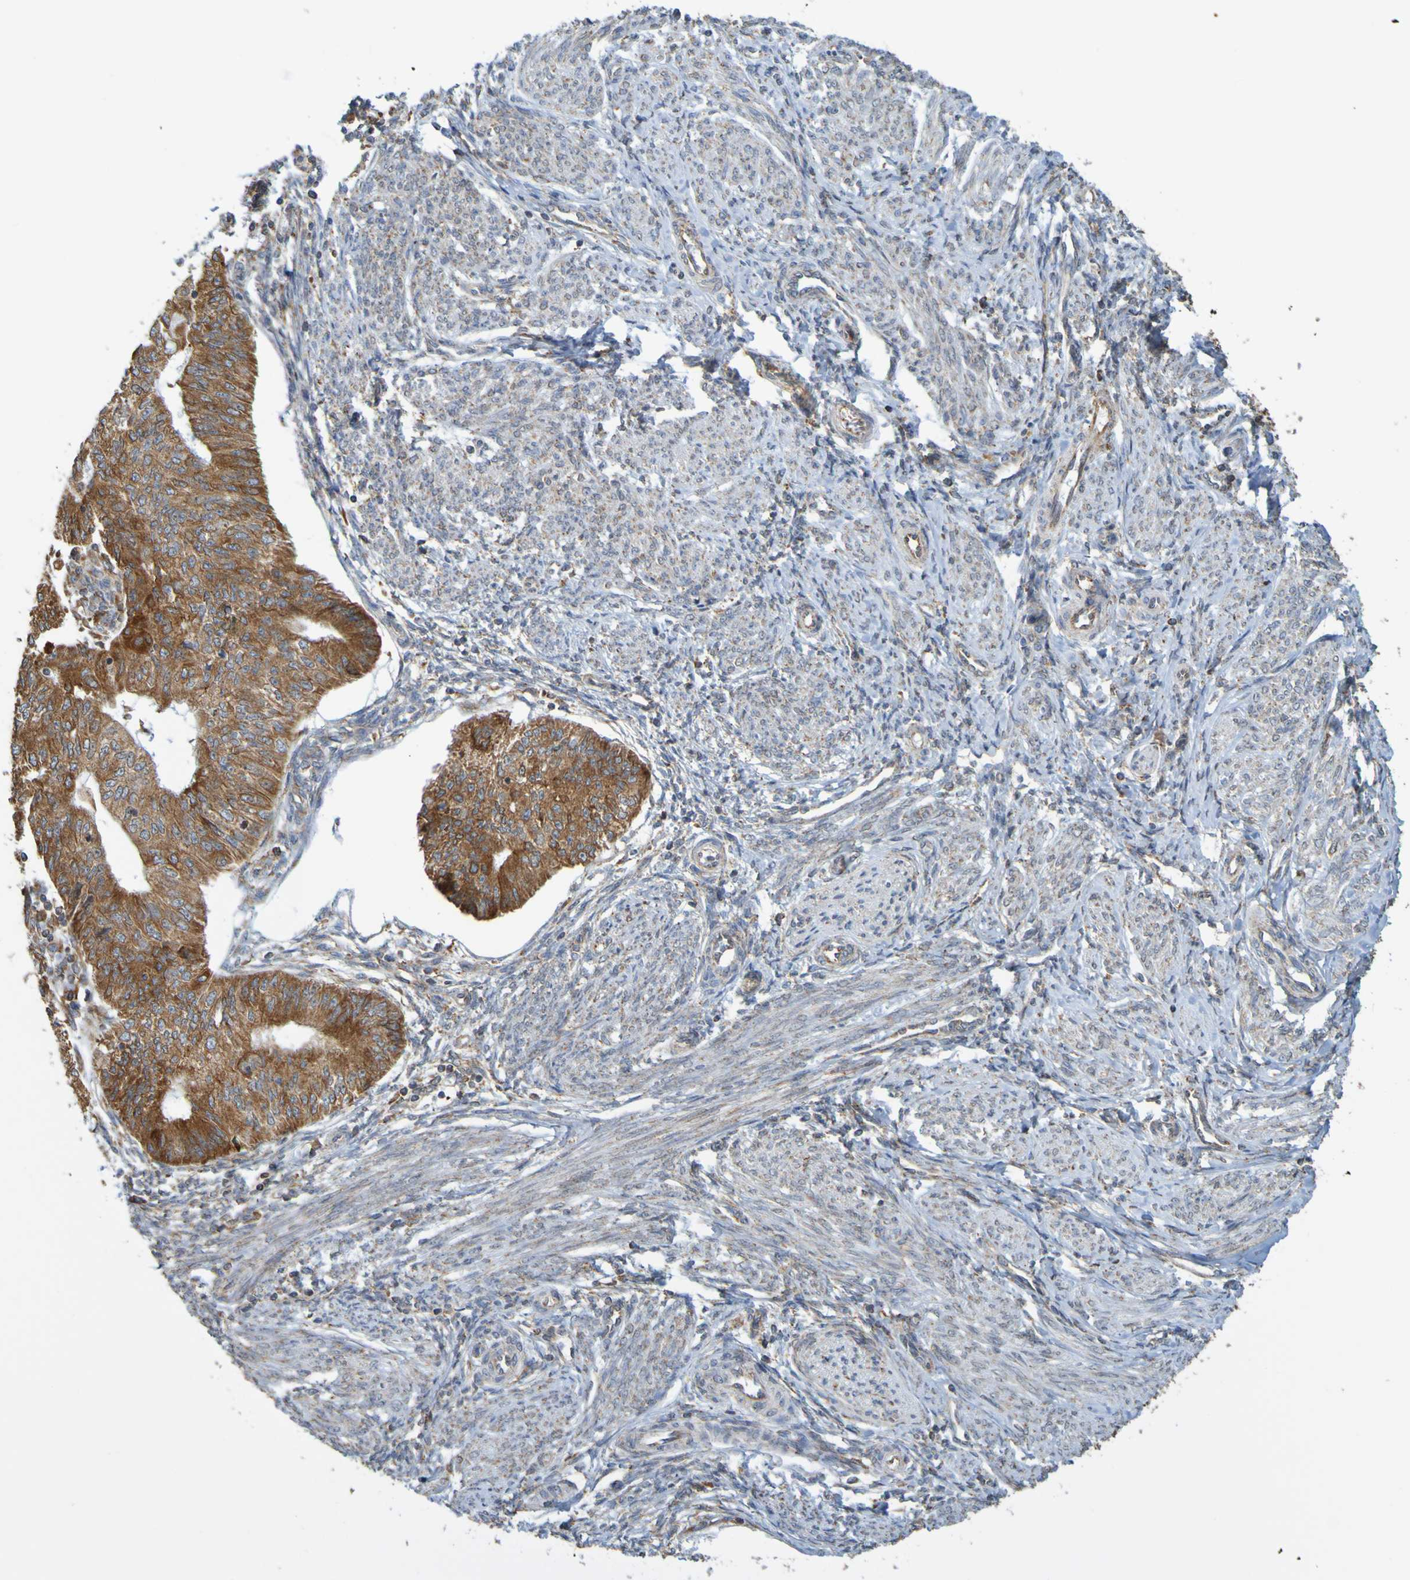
{"staining": {"intensity": "moderate", "quantity": ">75%", "location": "cytoplasmic/membranous"}, "tissue": "endometrial cancer", "cell_type": "Tumor cells", "image_type": "cancer", "snomed": [{"axis": "morphology", "description": "Adenocarcinoma, NOS"}, {"axis": "topography", "description": "Endometrium"}], "caption": "A medium amount of moderate cytoplasmic/membranous staining is appreciated in about >75% of tumor cells in endometrial cancer tissue. (IHC, brightfield microscopy, high magnification).", "gene": "PDIA3", "patient": {"sex": "female", "age": 32}}